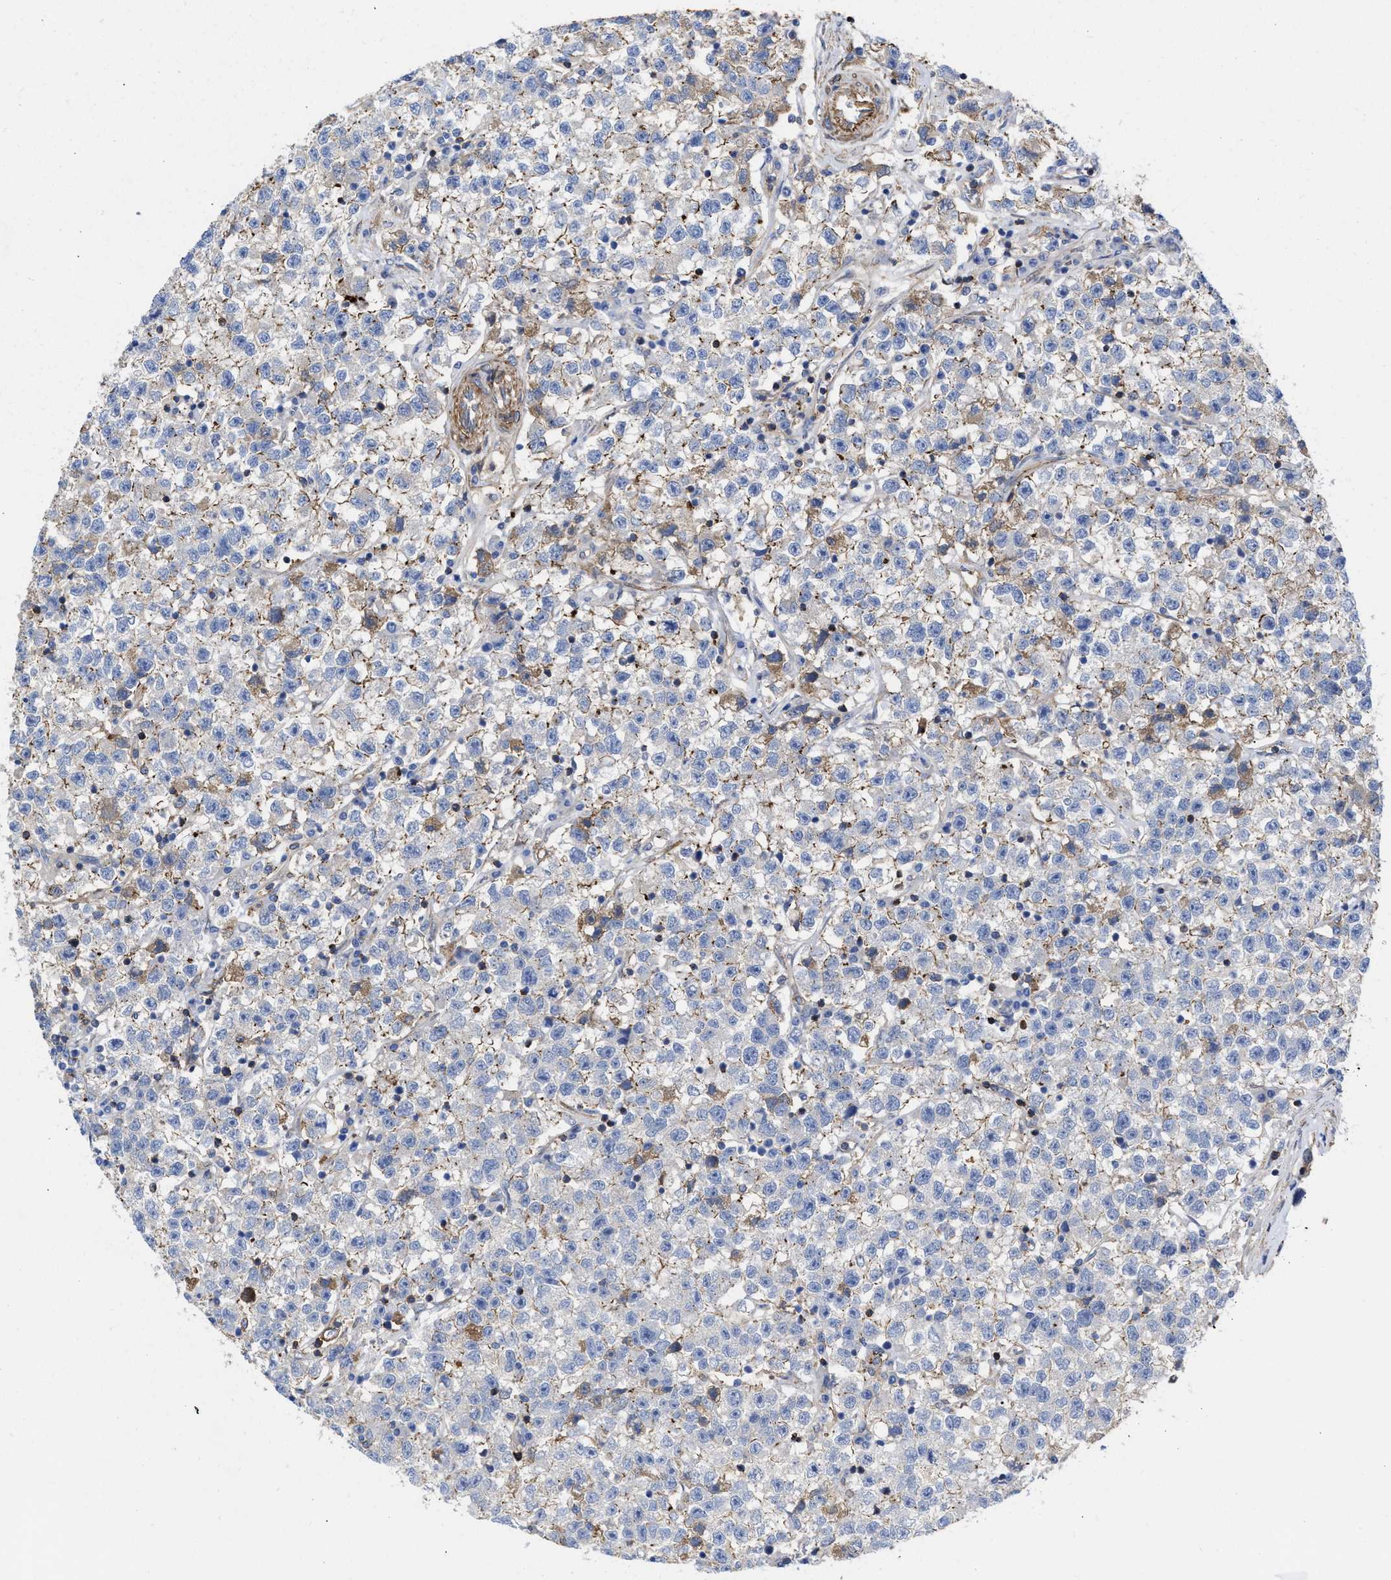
{"staining": {"intensity": "negative", "quantity": "none", "location": "none"}, "tissue": "testis cancer", "cell_type": "Tumor cells", "image_type": "cancer", "snomed": [{"axis": "morphology", "description": "Seminoma, NOS"}, {"axis": "topography", "description": "Testis"}], "caption": "Testis cancer (seminoma) was stained to show a protein in brown. There is no significant expression in tumor cells.", "gene": "HS3ST5", "patient": {"sex": "male", "age": 22}}